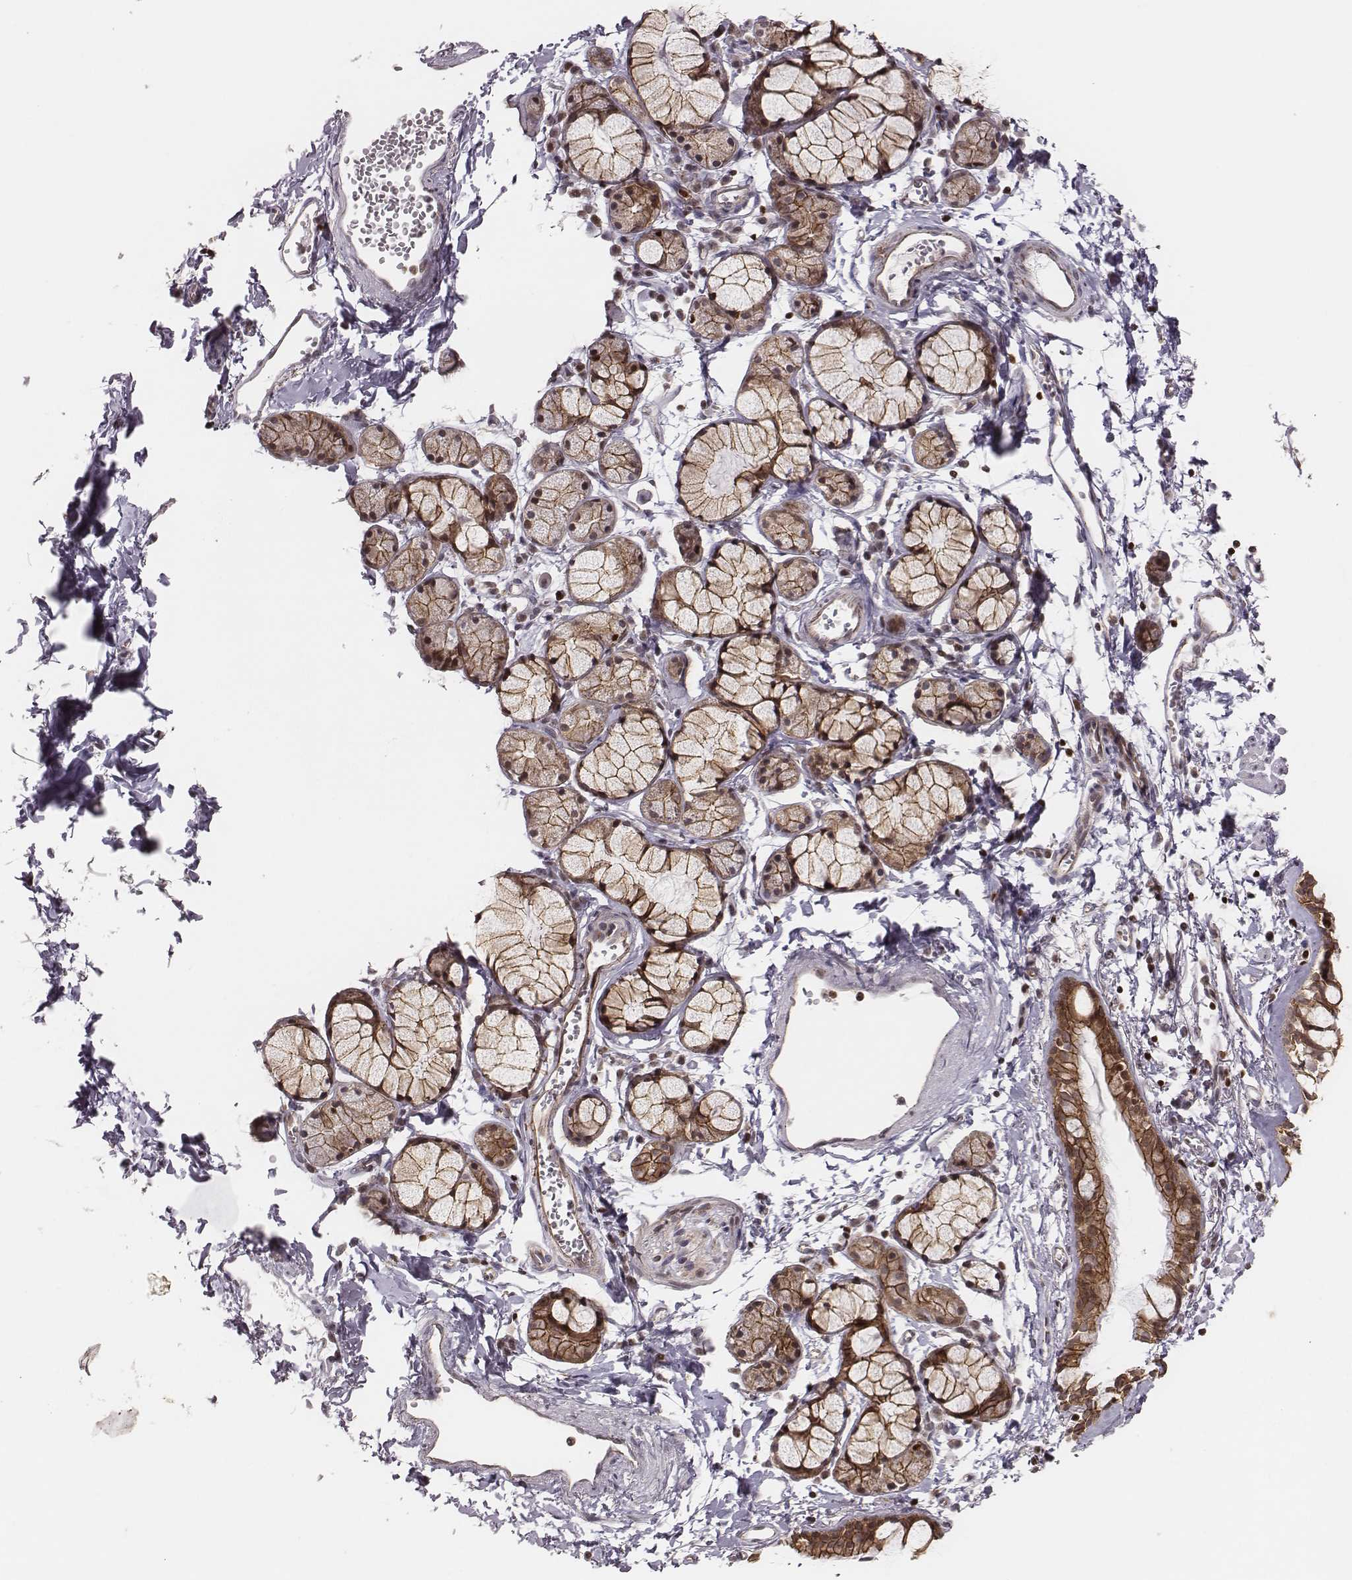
{"staining": {"intensity": "strong", "quantity": ">75%", "location": "cytoplasmic/membranous,nuclear"}, "tissue": "bronchus", "cell_type": "Respiratory epithelial cells", "image_type": "normal", "snomed": [{"axis": "morphology", "description": "Normal tissue, NOS"}, {"axis": "topography", "description": "Cartilage tissue"}, {"axis": "topography", "description": "Bronchus"}], "caption": "Protein analysis of unremarkable bronchus displays strong cytoplasmic/membranous,nuclear expression in approximately >75% of respiratory epithelial cells.", "gene": "WDR59", "patient": {"sex": "female", "age": 59}}